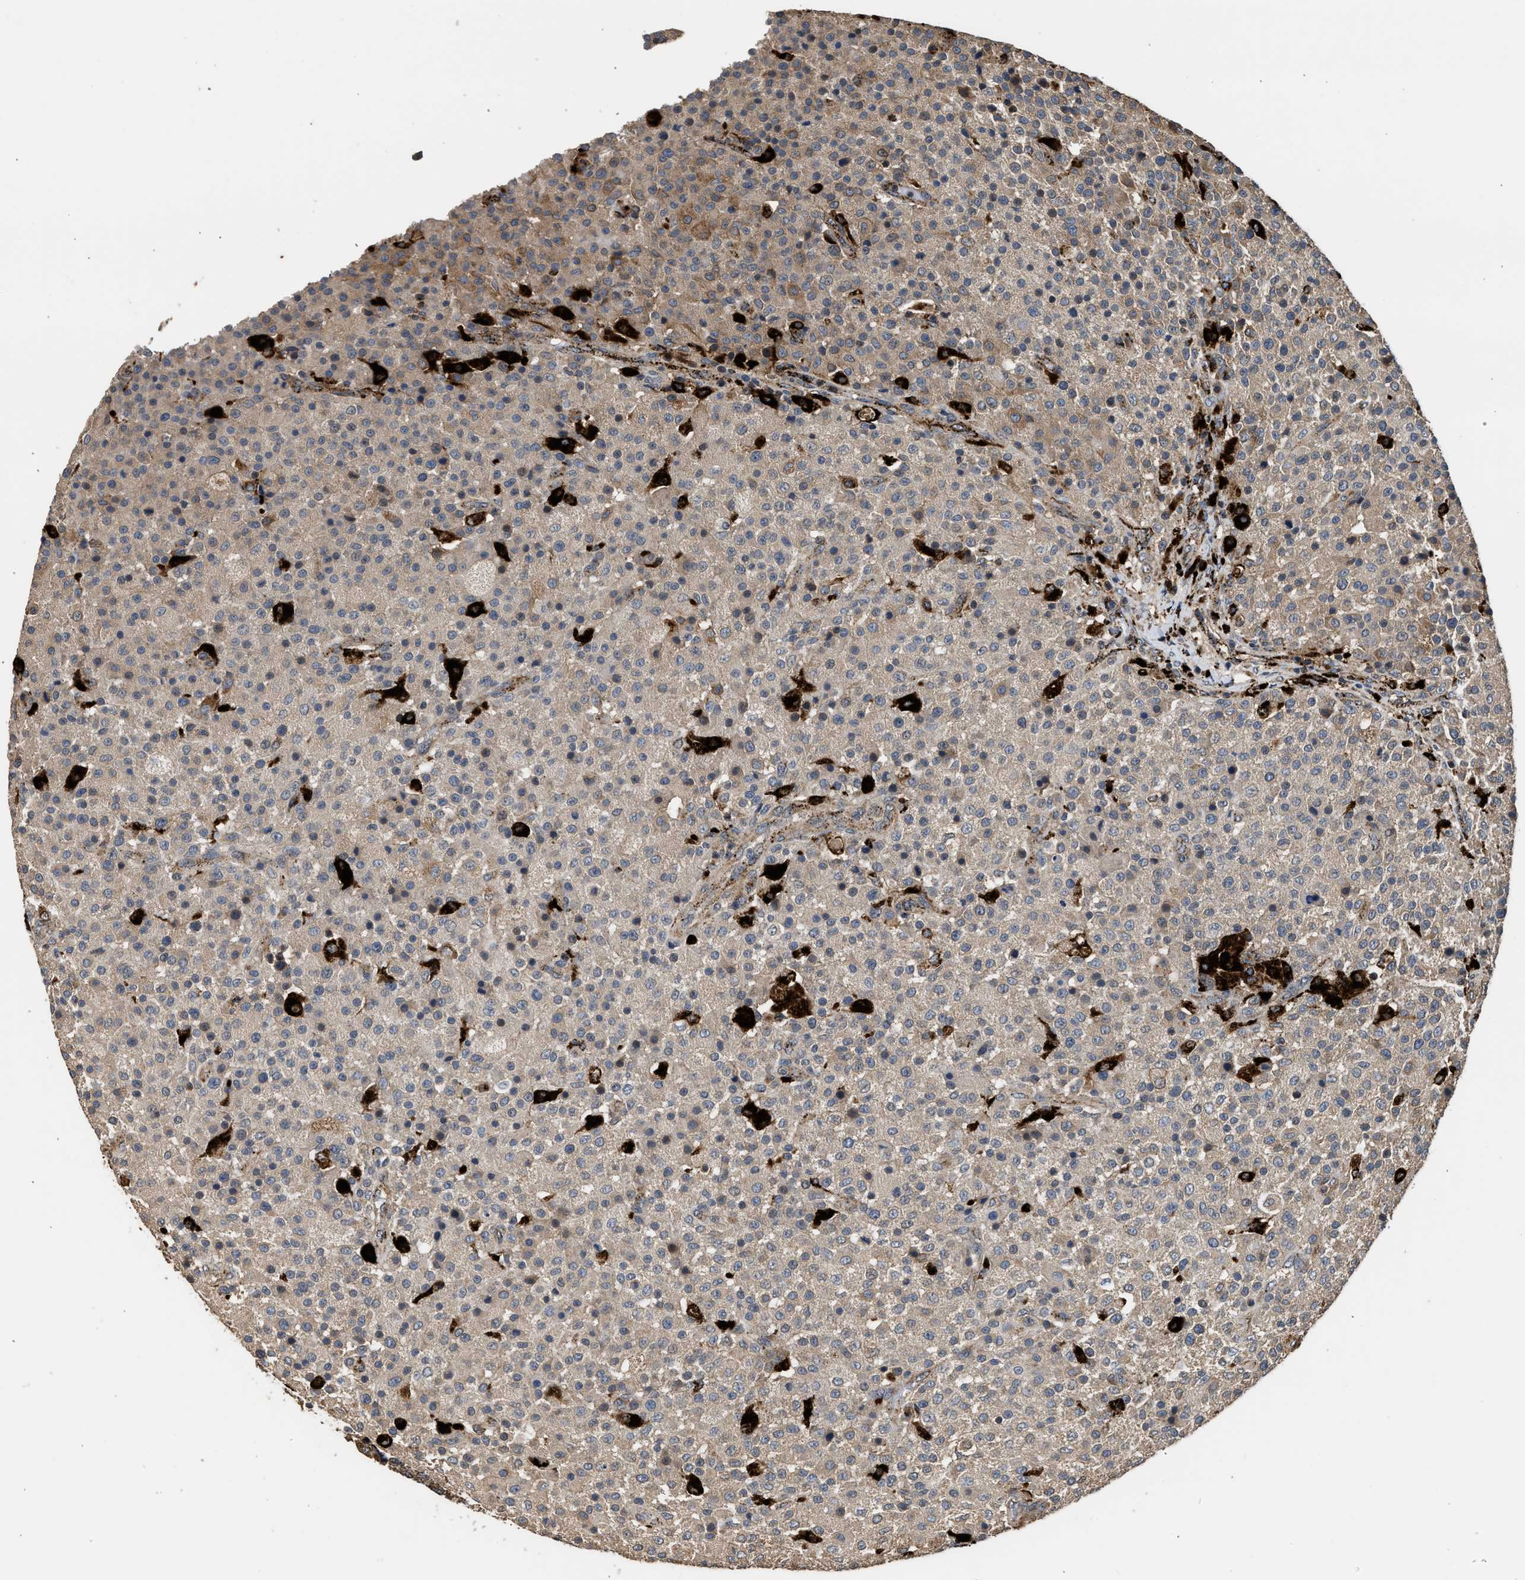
{"staining": {"intensity": "weak", "quantity": ">75%", "location": "cytoplasmic/membranous"}, "tissue": "testis cancer", "cell_type": "Tumor cells", "image_type": "cancer", "snomed": [{"axis": "morphology", "description": "Seminoma, NOS"}, {"axis": "topography", "description": "Testis"}], "caption": "The micrograph shows immunohistochemical staining of testis cancer. There is weak cytoplasmic/membranous expression is seen in approximately >75% of tumor cells. Immunohistochemistry stains the protein of interest in brown and the nuclei are stained blue.", "gene": "CTSV", "patient": {"sex": "male", "age": 59}}